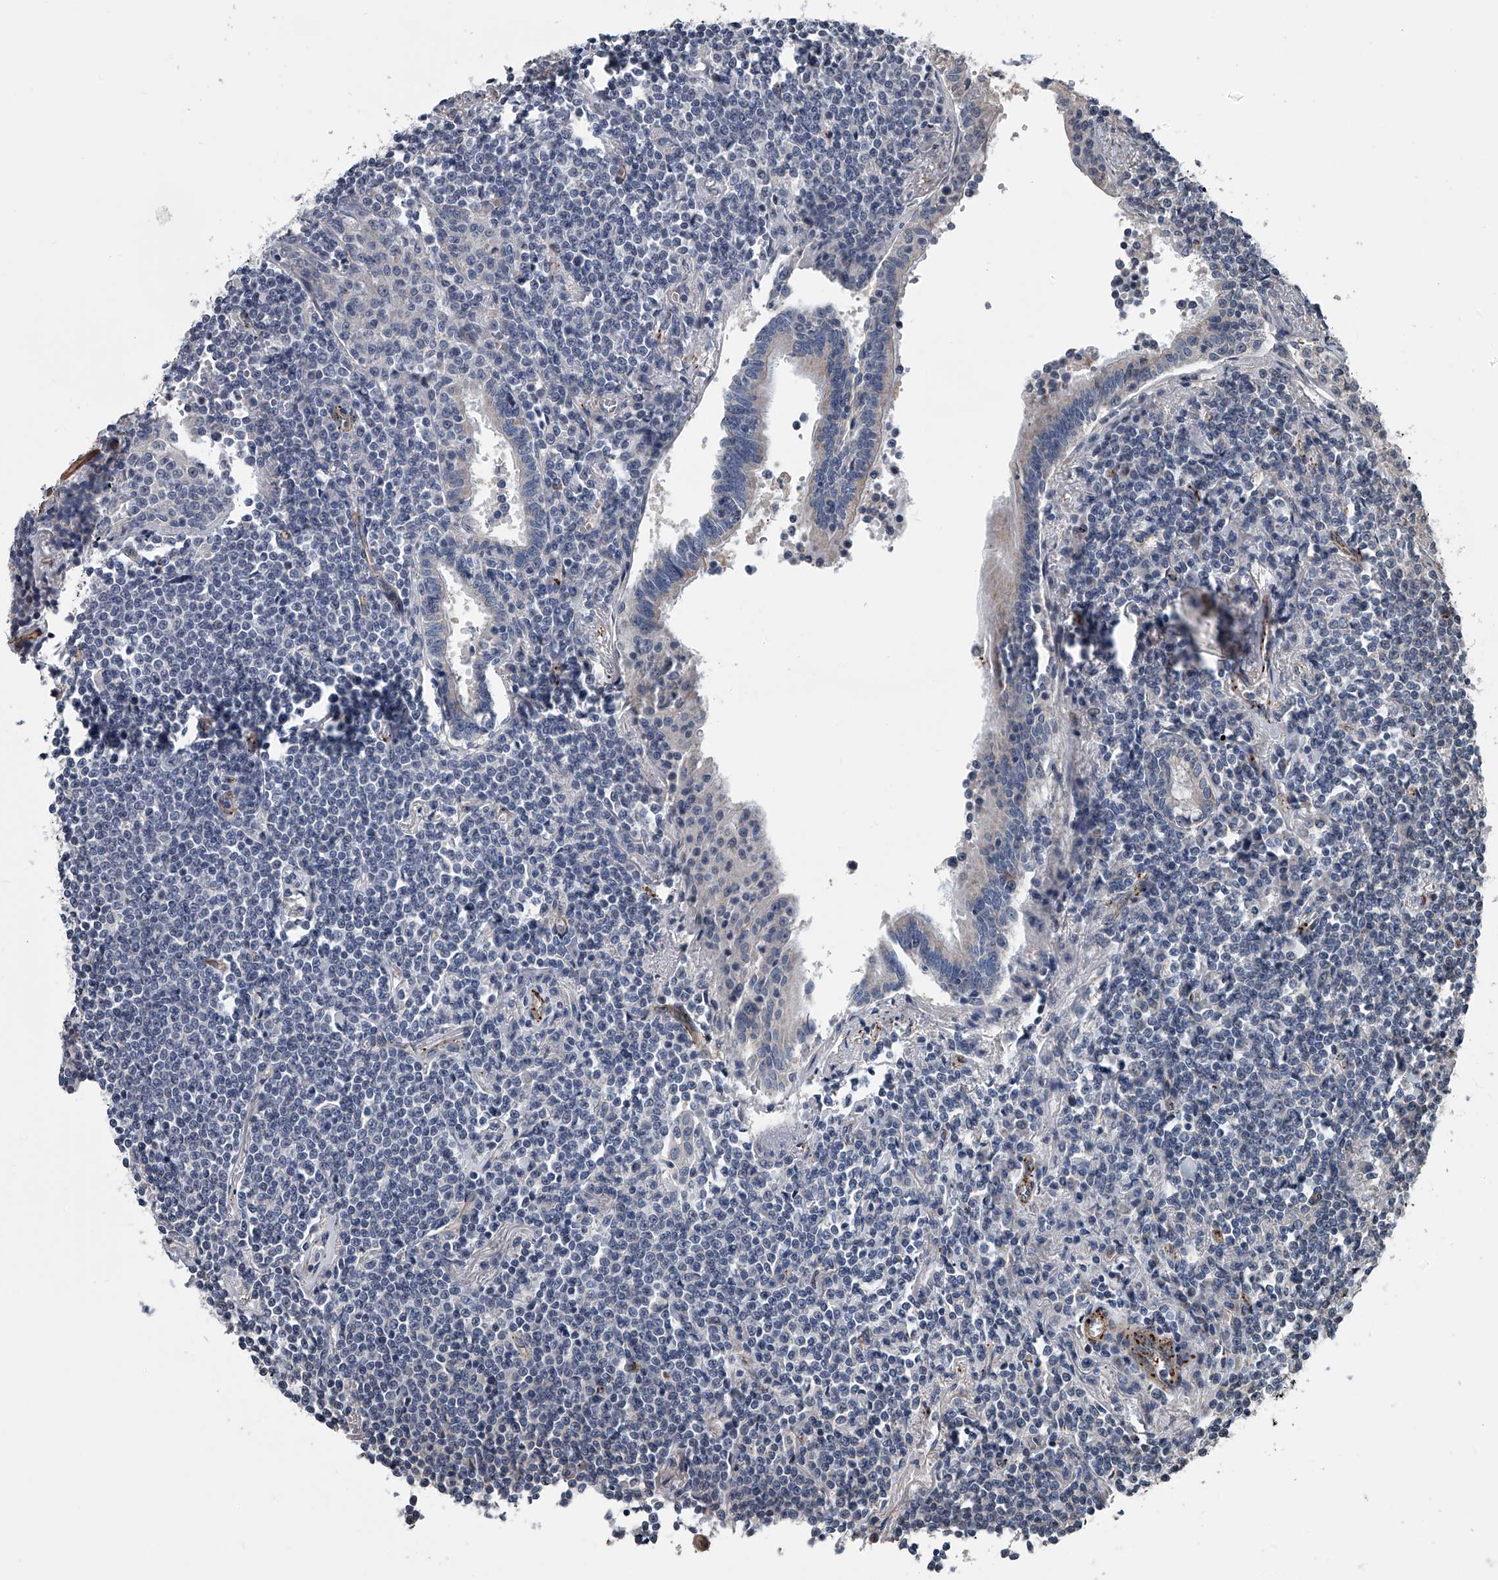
{"staining": {"intensity": "negative", "quantity": "none", "location": "none"}, "tissue": "lymphoma", "cell_type": "Tumor cells", "image_type": "cancer", "snomed": [{"axis": "morphology", "description": "Malignant lymphoma, non-Hodgkin's type, Low grade"}, {"axis": "topography", "description": "Lung"}], "caption": "A photomicrograph of low-grade malignant lymphoma, non-Hodgkin's type stained for a protein exhibits no brown staining in tumor cells.", "gene": "LDLRAD2", "patient": {"sex": "female", "age": 71}}